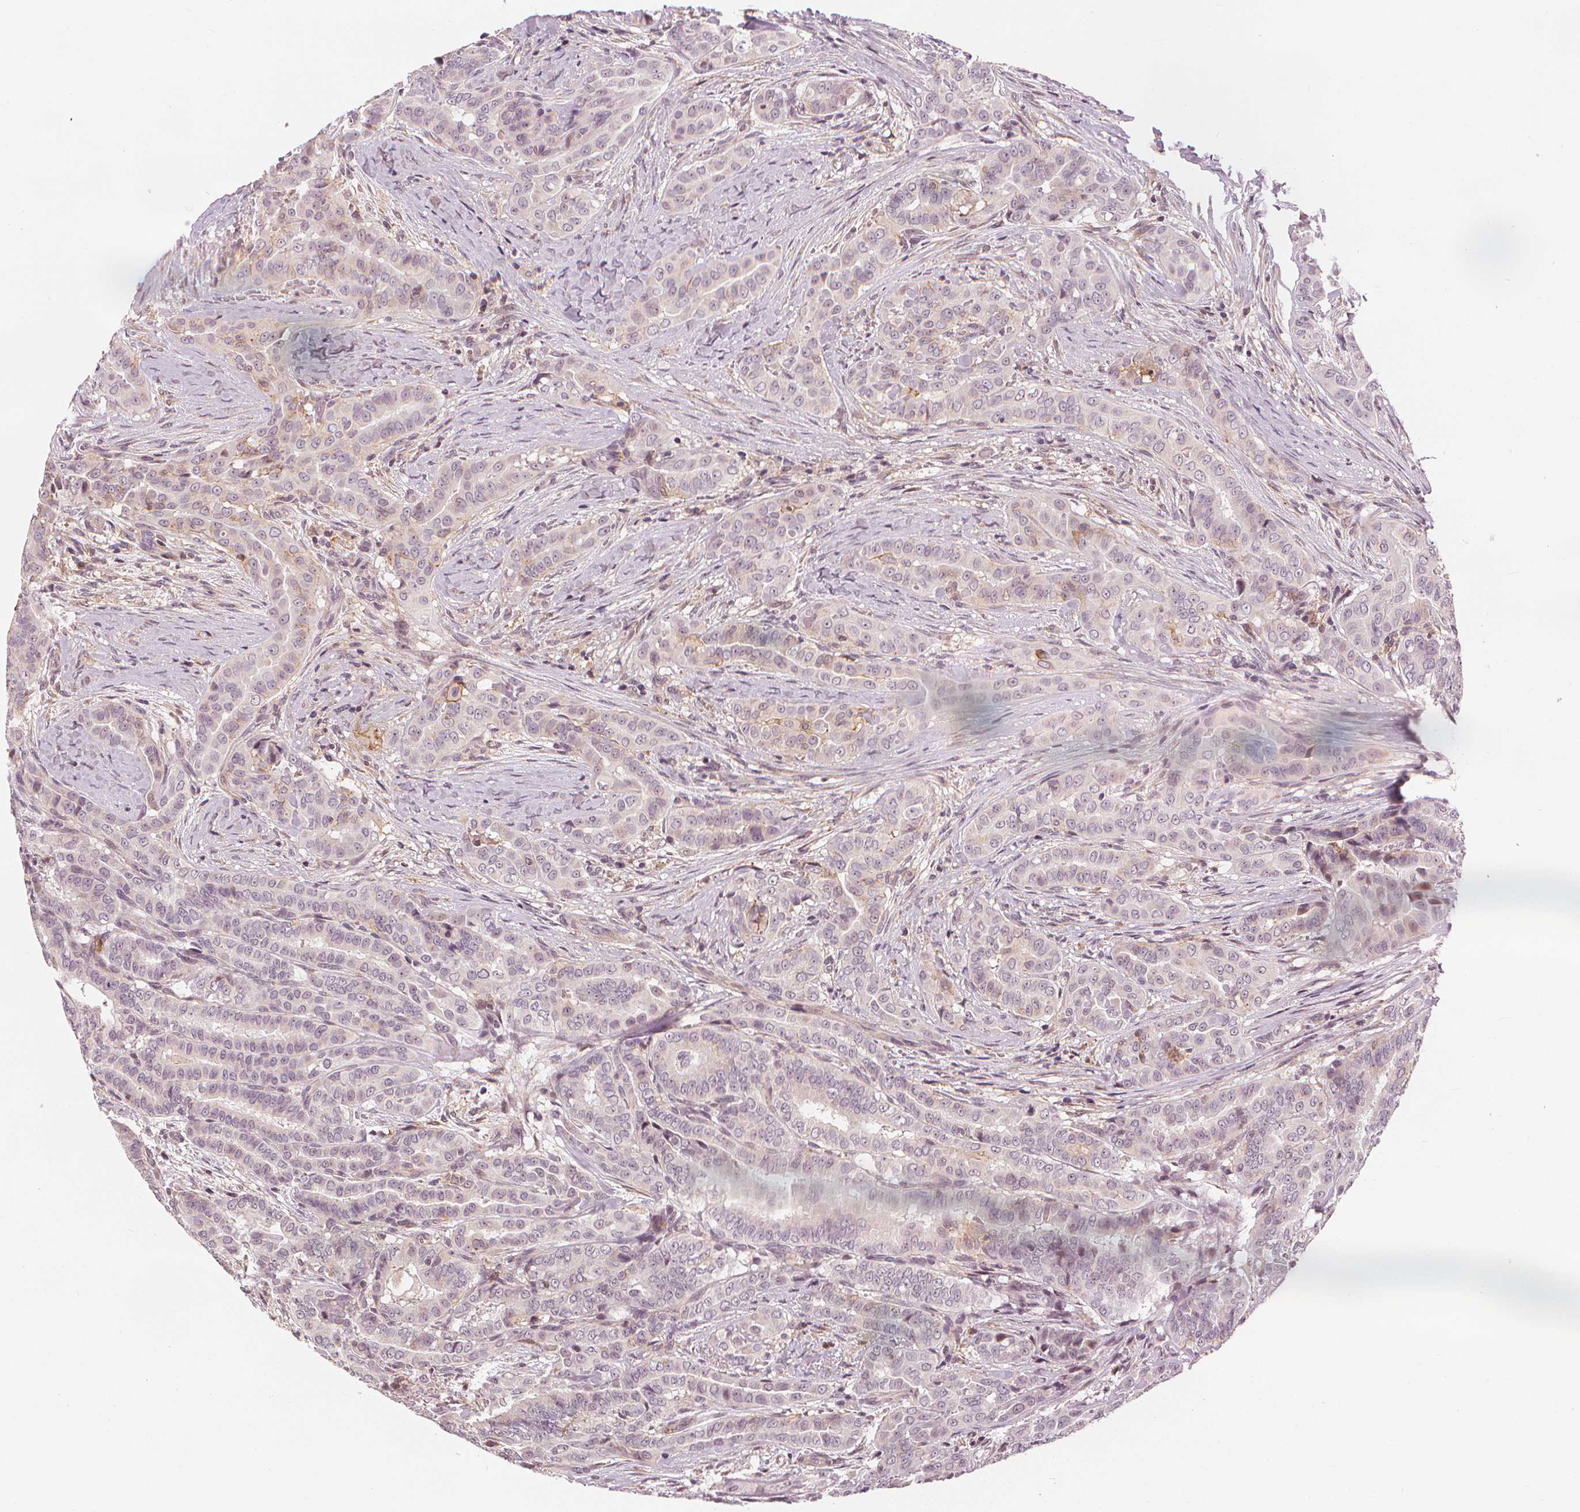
{"staining": {"intensity": "negative", "quantity": "none", "location": "none"}, "tissue": "thyroid cancer", "cell_type": "Tumor cells", "image_type": "cancer", "snomed": [{"axis": "morphology", "description": "Papillary adenocarcinoma, NOS"}, {"axis": "morphology", "description": "Papillary adenoma metastatic"}, {"axis": "topography", "description": "Thyroid gland"}], "caption": "High magnification brightfield microscopy of papillary adenoma metastatic (thyroid) stained with DAB (brown) and counterstained with hematoxylin (blue): tumor cells show no significant staining. Brightfield microscopy of immunohistochemistry (IHC) stained with DAB (3,3'-diaminobenzidine) (brown) and hematoxylin (blue), captured at high magnification.", "gene": "SLC34A1", "patient": {"sex": "female", "age": 50}}